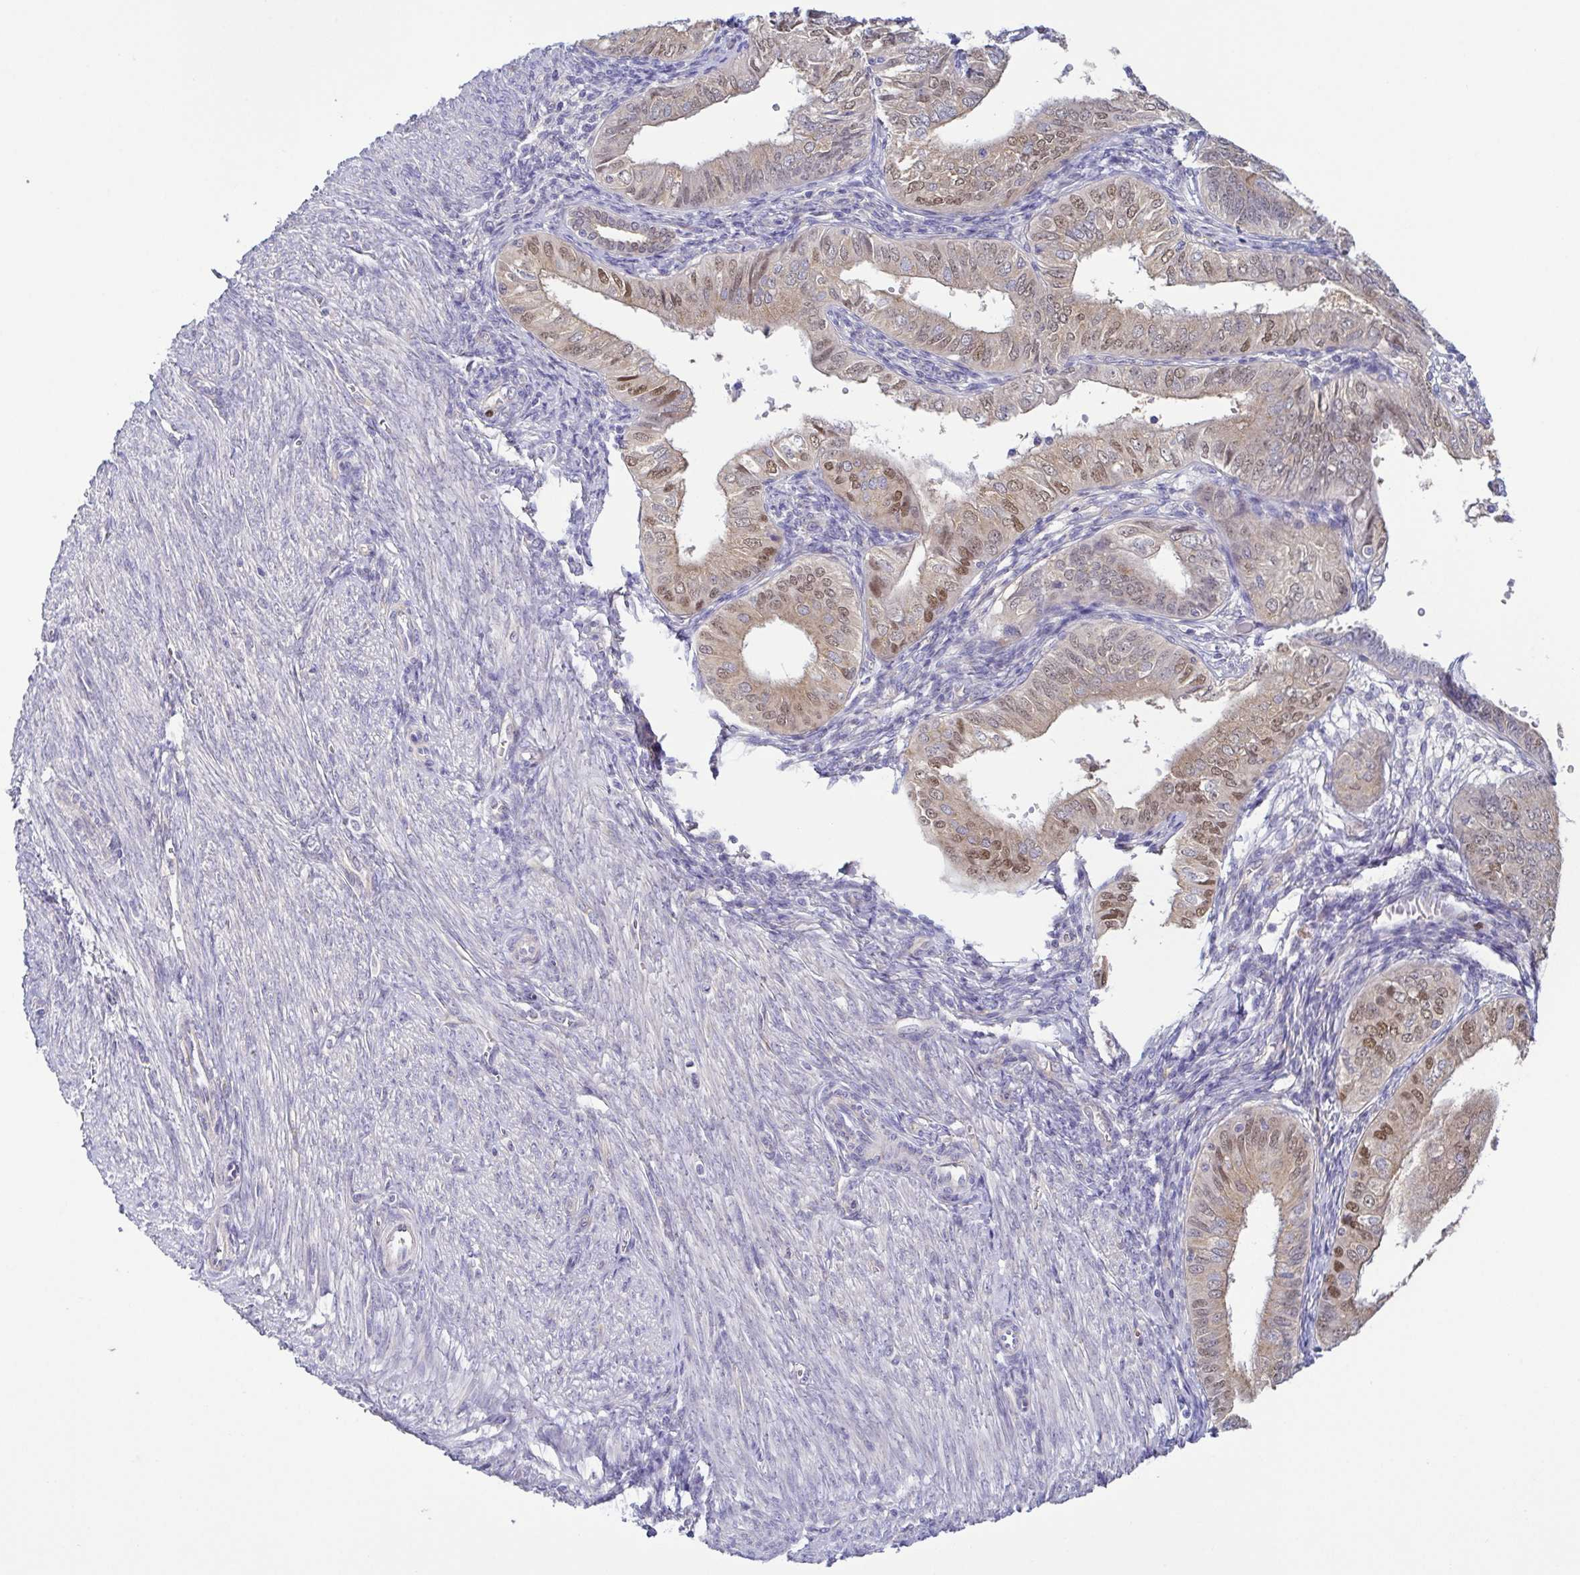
{"staining": {"intensity": "moderate", "quantity": "<25%", "location": "nuclear"}, "tissue": "endometrial cancer", "cell_type": "Tumor cells", "image_type": "cancer", "snomed": [{"axis": "morphology", "description": "Adenocarcinoma, NOS"}, {"axis": "topography", "description": "Endometrium"}], "caption": "Protein staining shows moderate nuclear expression in approximately <25% of tumor cells in endometrial cancer (adenocarcinoma).", "gene": "UBE2Q1", "patient": {"sex": "female", "age": 58}}